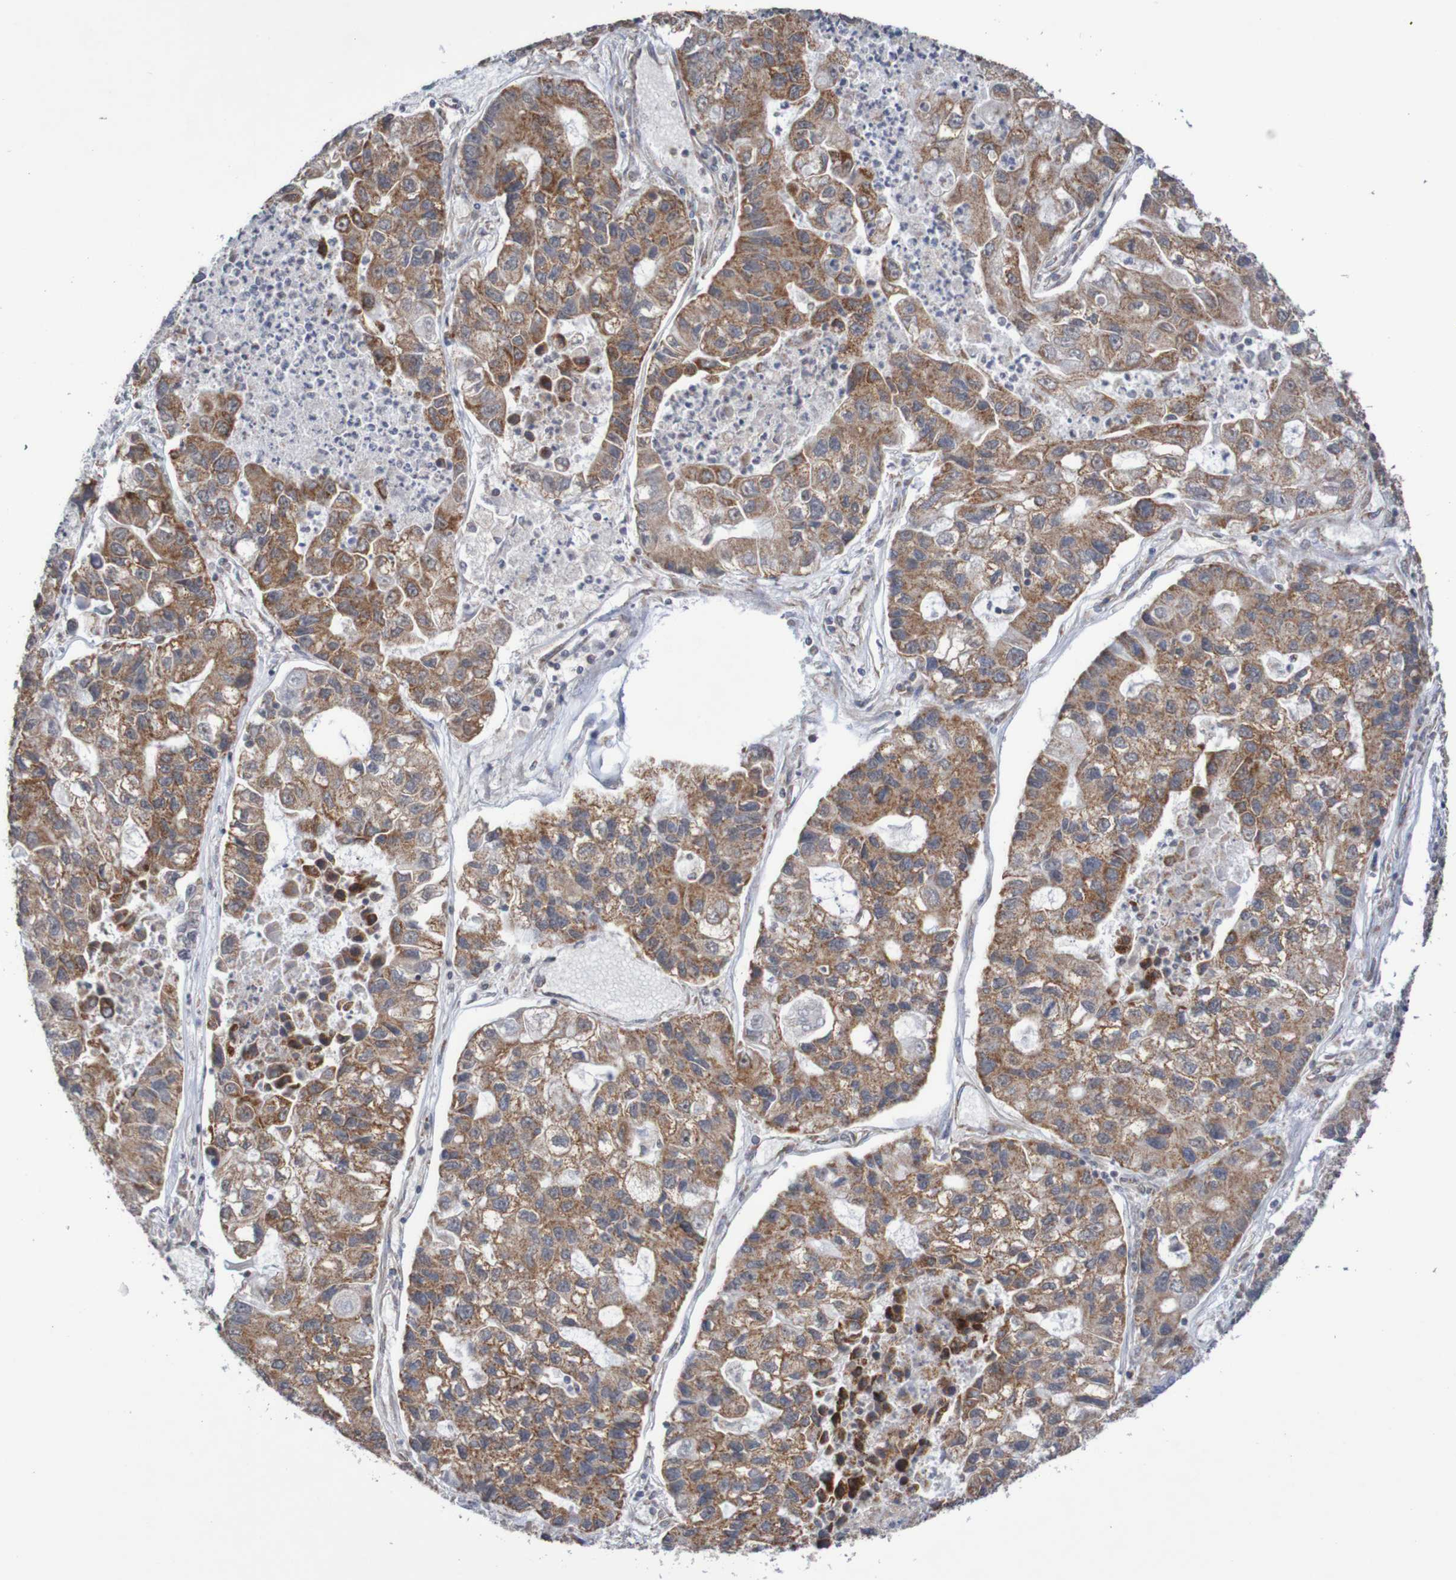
{"staining": {"intensity": "moderate", "quantity": ">75%", "location": "cytoplasmic/membranous"}, "tissue": "lung cancer", "cell_type": "Tumor cells", "image_type": "cancer", "snomed": [{"axis": "morphology", "description": "Adenocarcinoma, NOS"}, {"axis": "topography", "description": "Lung"}], "caption": "Immunohistochemical staining of human lung cancer (adenocarcinoma) shows medium levels of moderate cytoplasmic/membranous staining in about >75% of tumor cells.", "gene": "DVL1", "patient": {"sex": "female", "age": 51}}